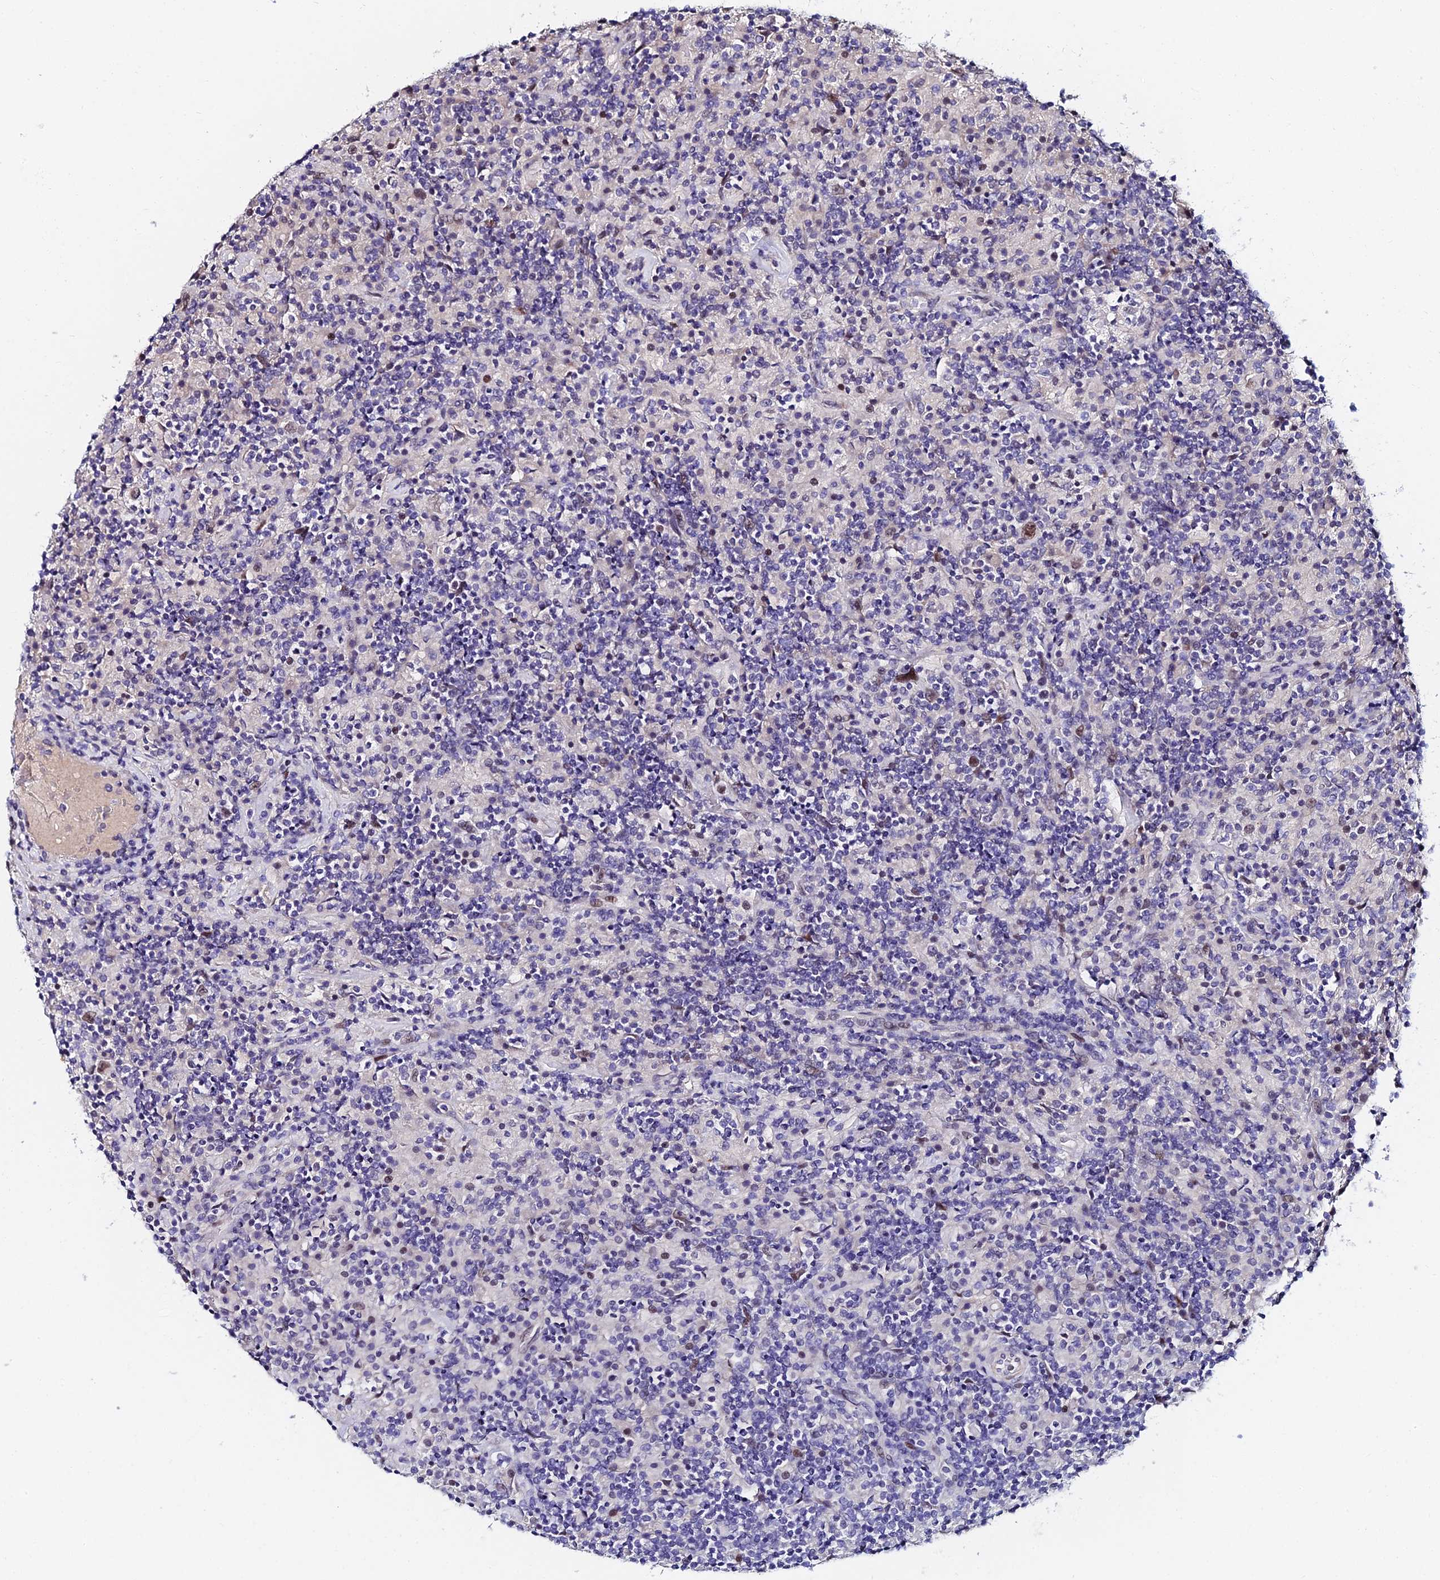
{"staining": {"intensity": "moderate", "quantity": "25%-75%", "location": "nuclear"}, "tissue": "lymphoma", "cell_type": "Tumor cells", "image_type": "cancer", "snomed": [{"axis": "morphology", "description": "Hodgkin's disease, NOS"}, {"axis": "topography", "description": "Lymph node"}], "caption": "This is a micrograph of IHC staining of lymphoma, which shows moderate staining in the nuclear of tumor cells.", "gene": "TRIM24", "patient": {"sex": "male", "age": 70}}